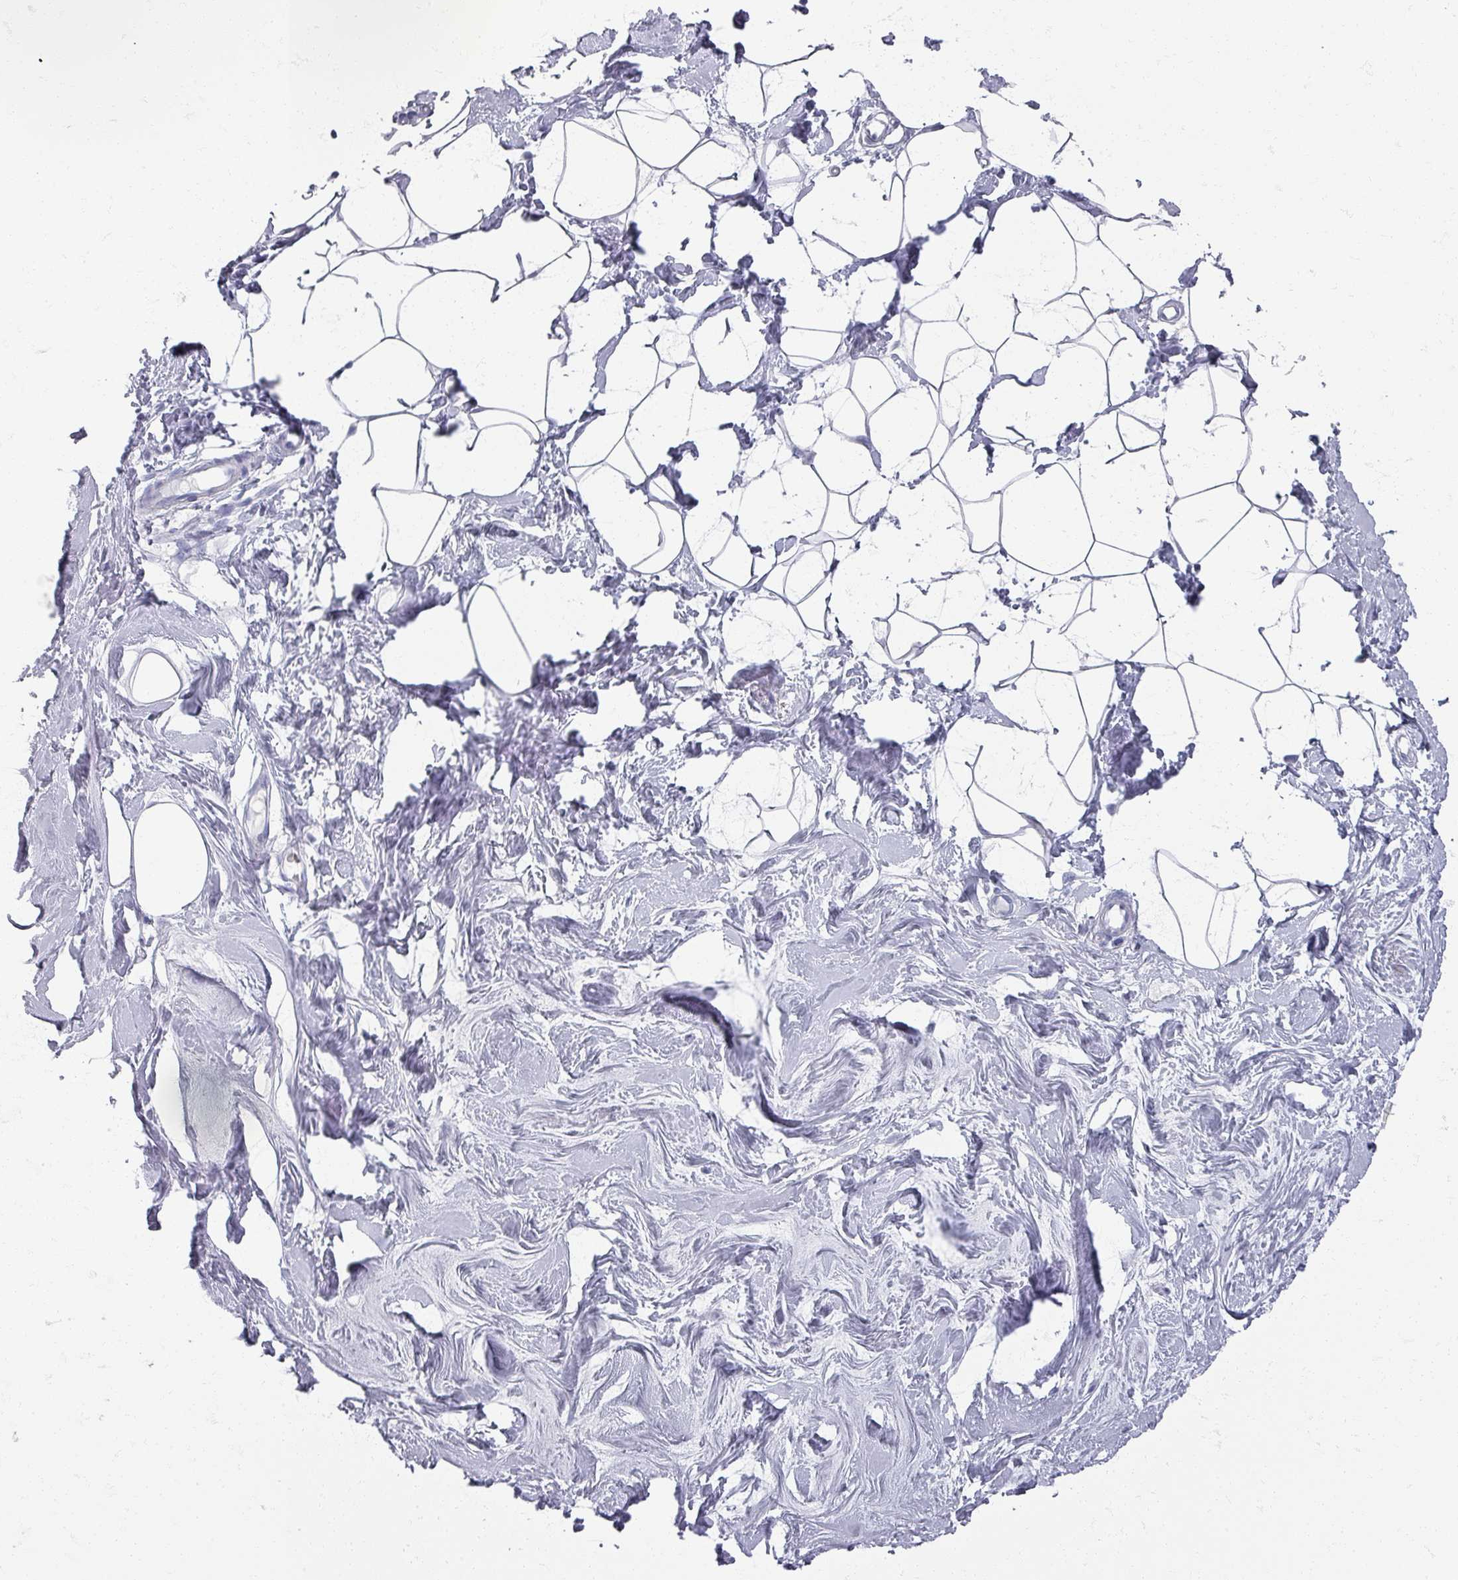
{"staining": {"intensity": "negative", "quantity": "none", "location": "none"}, "tissue": "breast", "cell_type": "Adipocytes", "image_type": "normal", "snomed": [{"axis": "morphology", "description": "Normal tissue, NOS"}, {"axis": "topography", "description": "Breast"}], "caption": "Immunohistochemistry (IHC) photomicrograph of unremarkable breast: human breast stained with DAB exhibits no significant protein staining in adipocytes.", "gene": "OMG", "patient": {"sex": "female", "age": 27}}